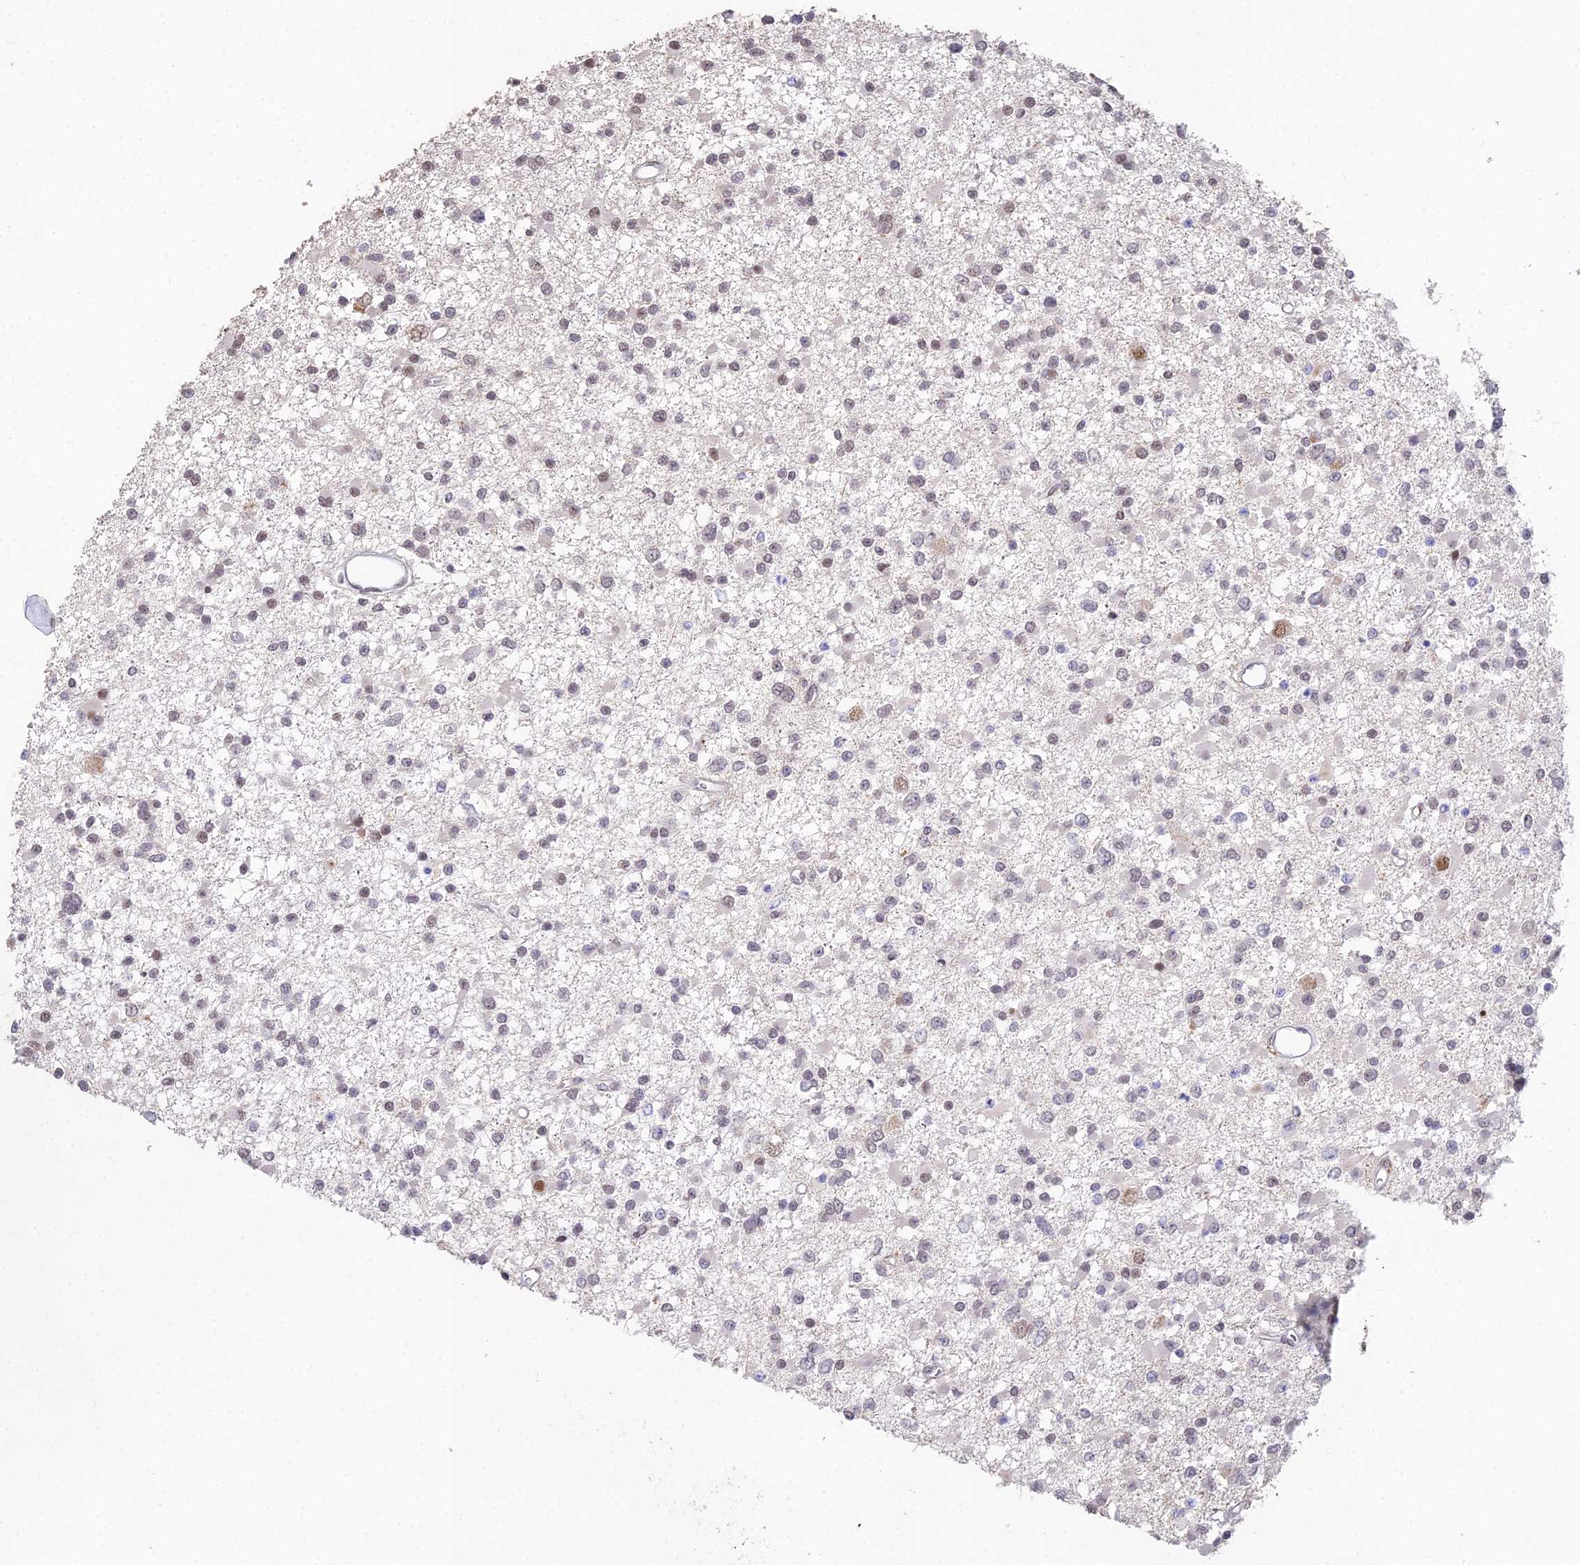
{"staining": {"intensity": "moderate", "quantity": "<25%", "location": "nuclear"}, "tissue": "glioma", "cell_type": "Tumor cells", "image_type": "cancer", "snomed": [{"axis": "morphology", "description": "Glioma, malignant, Low grade"}, {"axis": "topography", "description": "Brain"}], "caption": "Immunohistochemistry image of neoplastic tissue: human low-grade glioma (malignant) stained using immunohistochemistry reveals low levels of moderate protein expression localized specifically in the nuclear of tumor cells, appearing as a nuclear brown color.", "gene": "ABHD17A", "patient": {"sex": "female", "age": 22}}